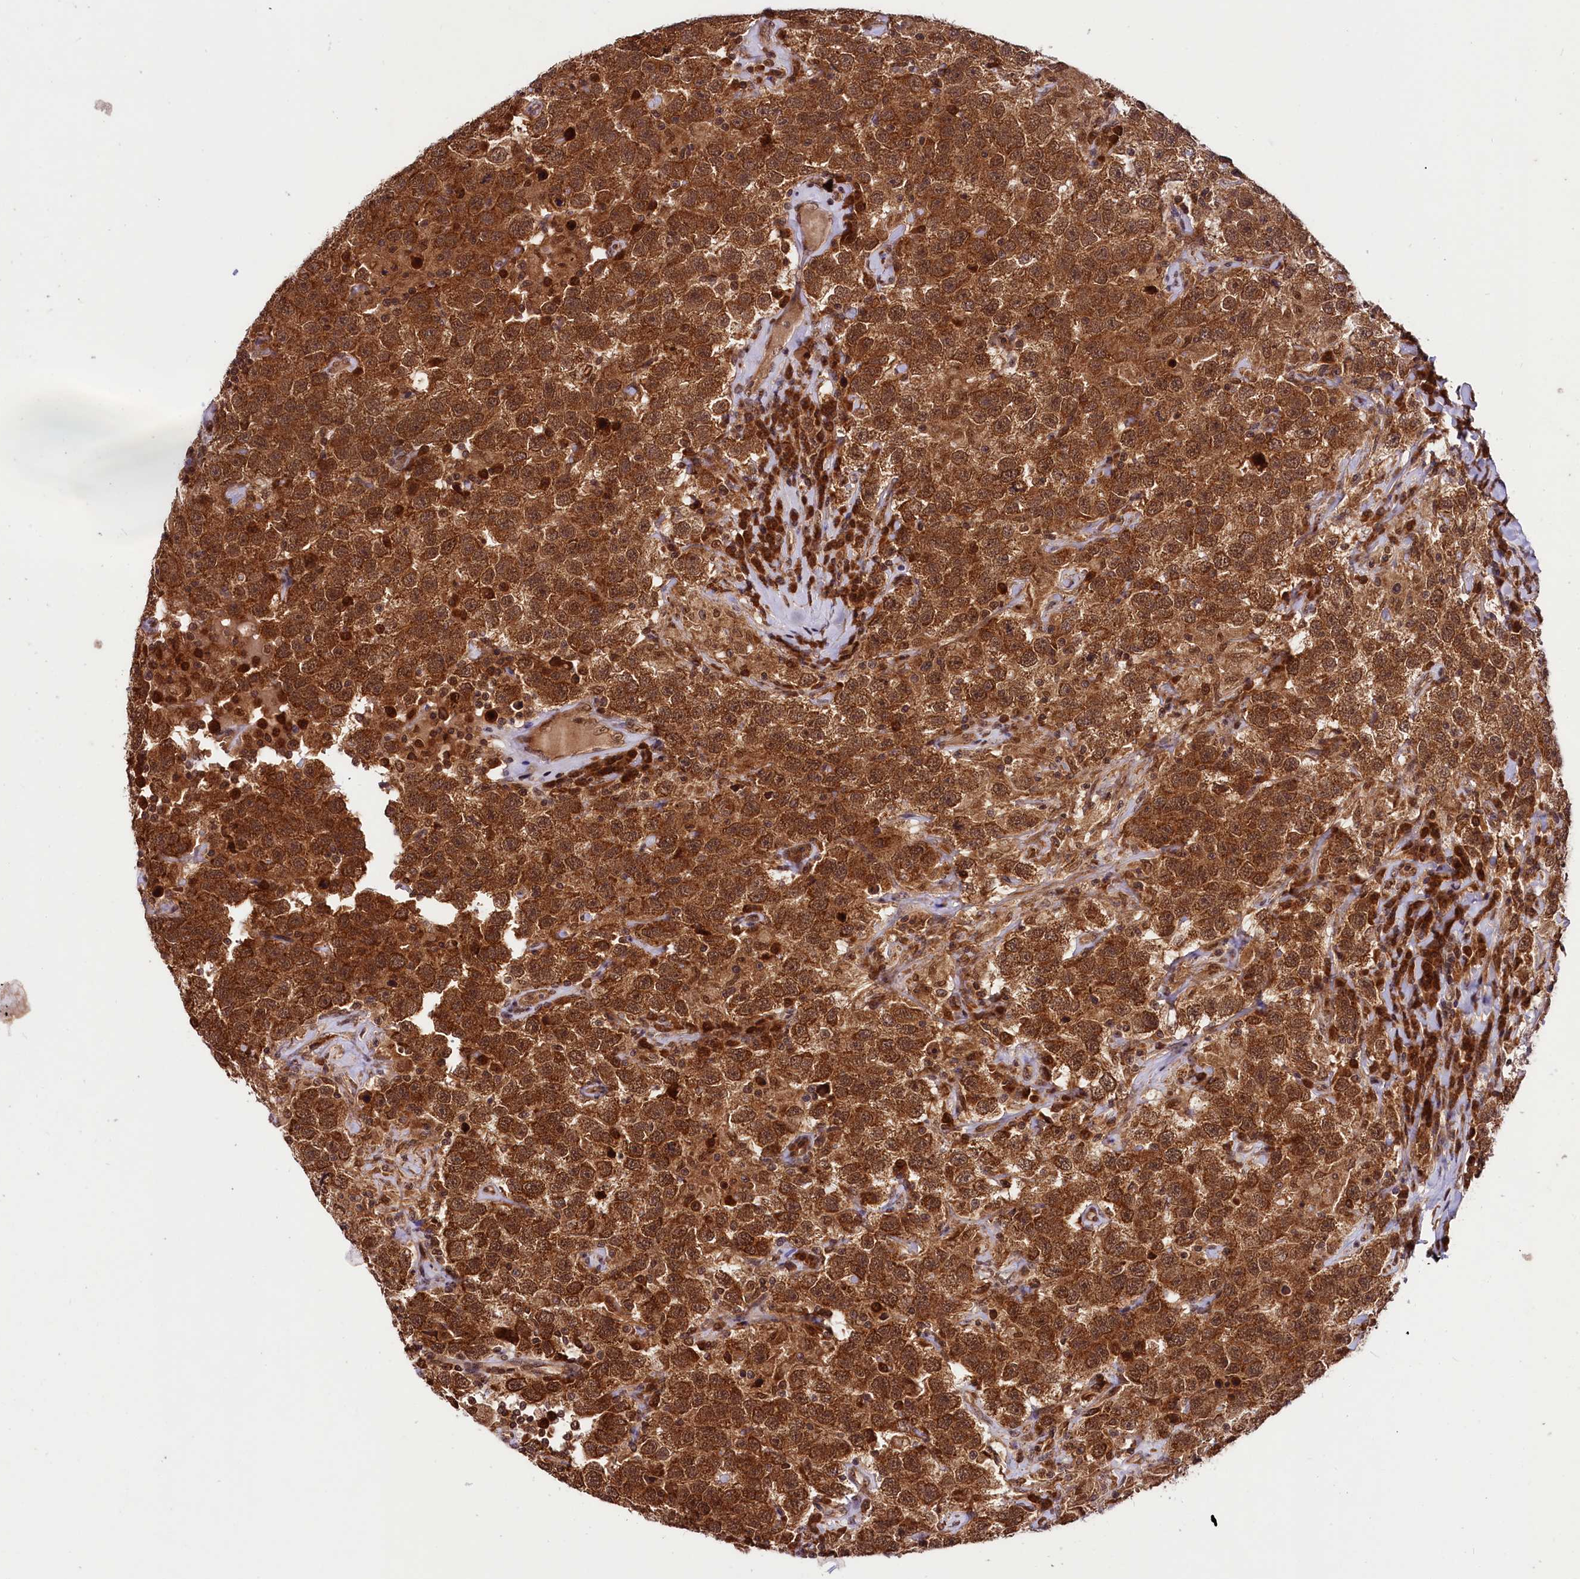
{"staining": {"intensity": "strong", "quantity": ">75%", "location": "cytoplasmic/membranous,nuclear"}, "tissue": "testis cancer", "cell_type": "Tumor cells", "image_type": "cancer", "snomed": [{"axis": "morphology", "description": "Seminoma, NOS"}, {"axis": "topography", "description": "Testis"}], "caption": "A histopathology image showing strong cytoplasmic/membranous and nuclear positivity in about >75% of tumor cells in seminoma (testis), as visualized by brown immunohistochemical staining.", "gene": "UBE3A", "patient": {"sex": "male", "age": 41}}